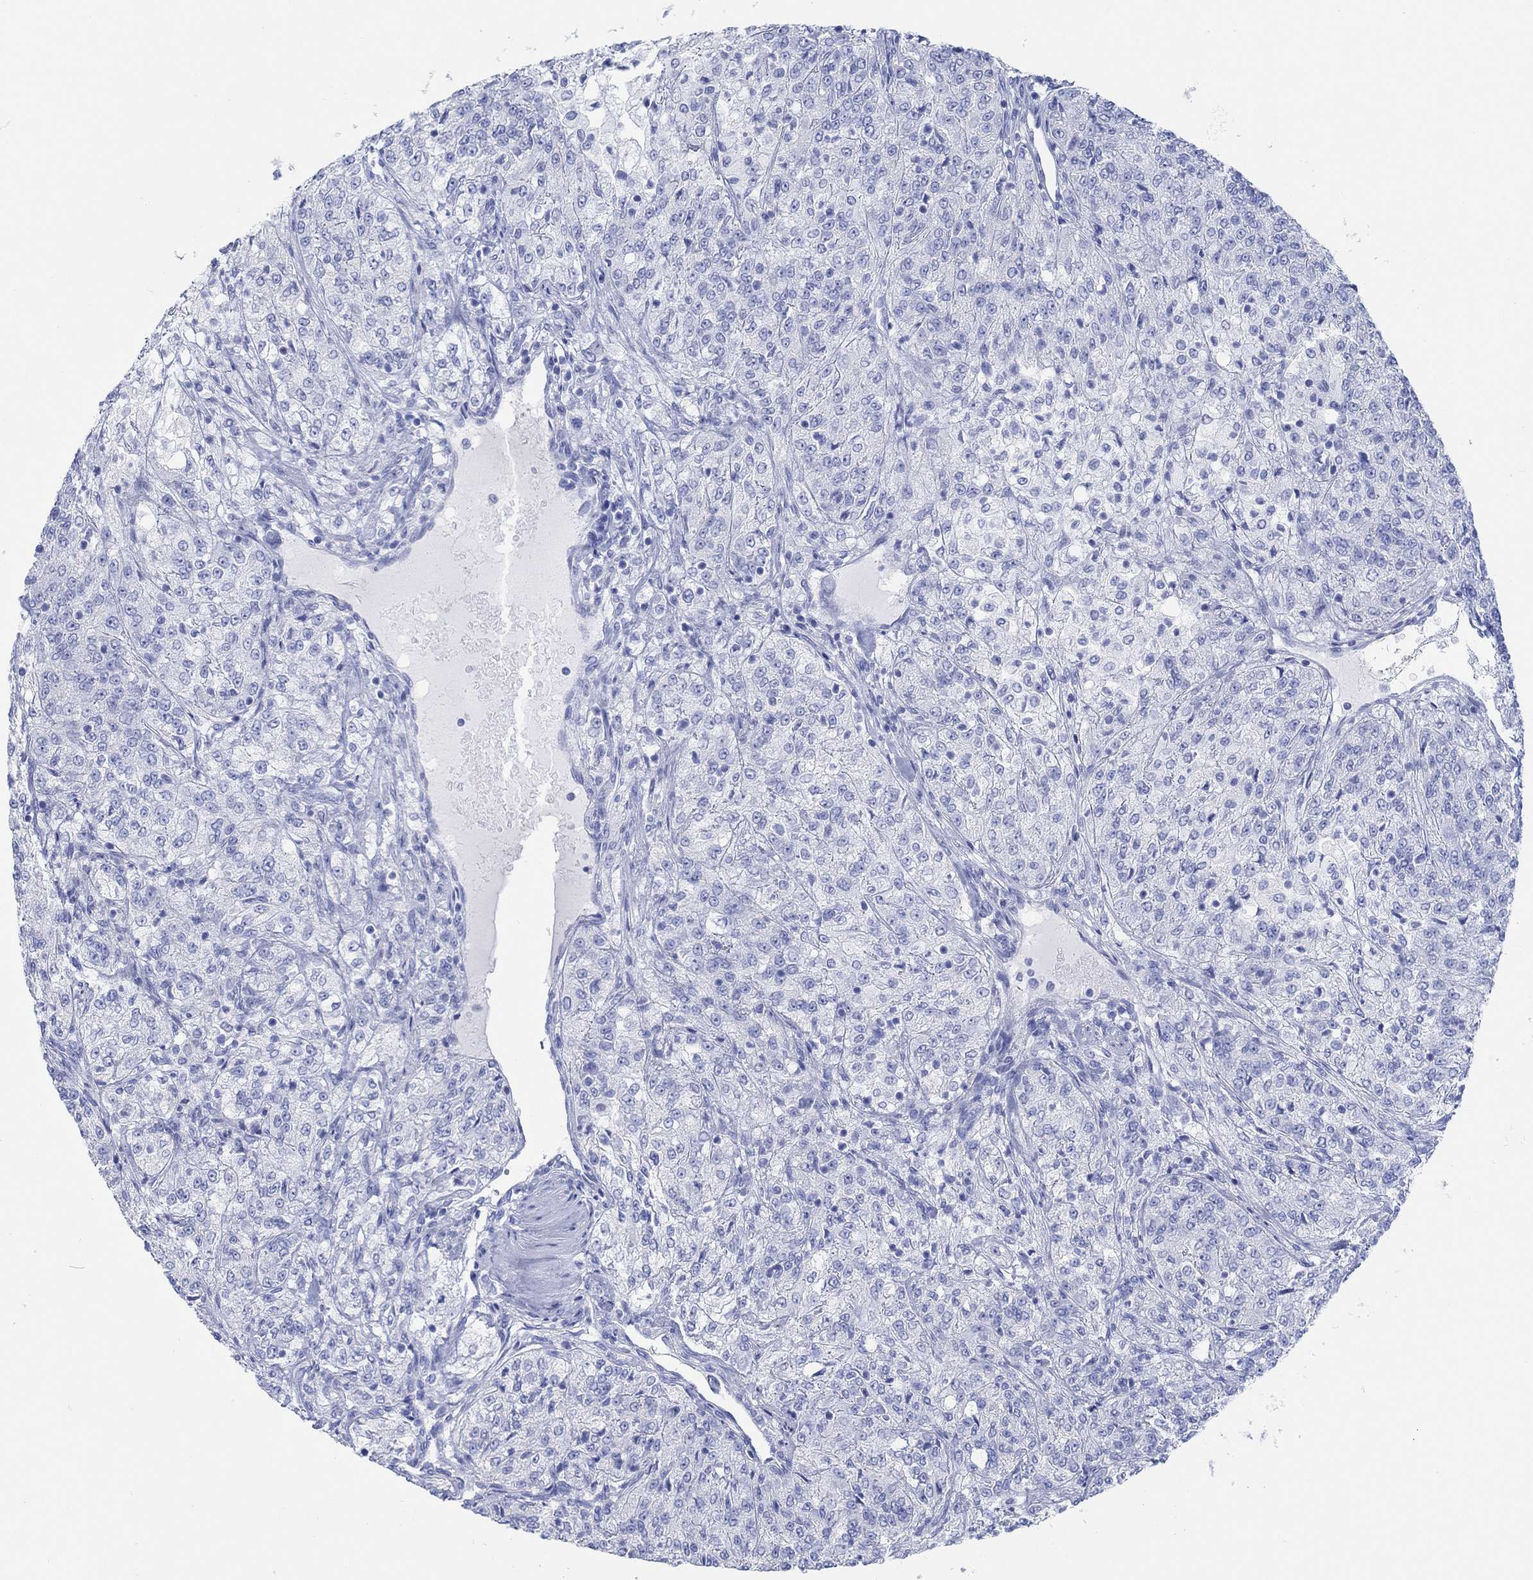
{"staining": {"intensity": "negative", "quantity": "none", "location": "none"}, "tissue": "renal cancer", "cell_type": "Tumor cells", "image_type": "cancer", "snomed": [{"axis": "morphology", "description": "Adenocarcinoma, NOS"}, {"axis": "topography", "description": "Kidney"}], "caption": "High magnification brightfield microscopy of adenocarcinoma (renal) stained with DAB (brown) and counterstained with hematoxylin (blue): tumor cells show no significant staining.", "gene": "AK8", "patient": {"sex": "female", "age": 63}}